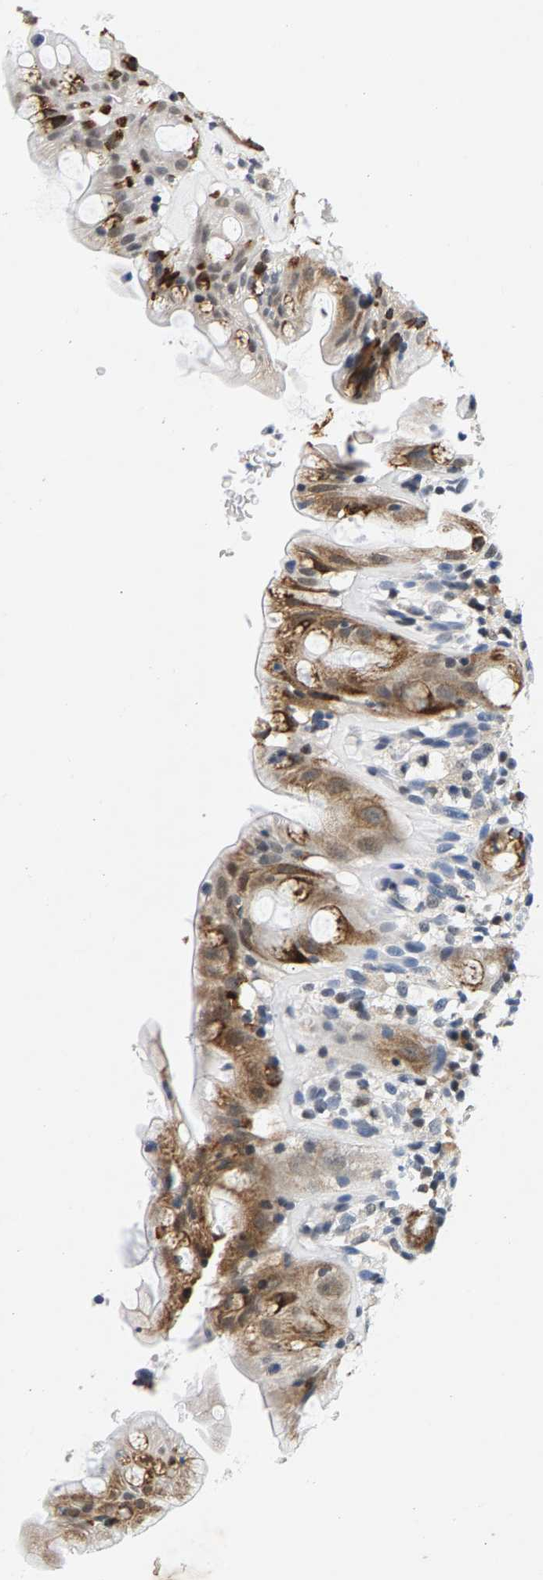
{"staining": {"intensity": "moderate", "quantity": "<25%", "location": "cytoplasmic/membranous"}, "tissue": "rectum", "cell_type": "Glandular cells", "image_type": "normal", "snomed": [{"axis": "morphology", "description": "Normal tissue, NOS"}, {"axis": "topography", "description": "Rectum"}], "caption": "A low amount of moderate cytoplasmic/membranous positivity is seen in approximately <25% of glandular cells in benign rectum. The staining was performed using DAB, with brown indicating positive protein expression. Nuclei are stained blue with hematoxylin.", "gene": "ATF2", "patient": {"sex": "male", "age": 44}}